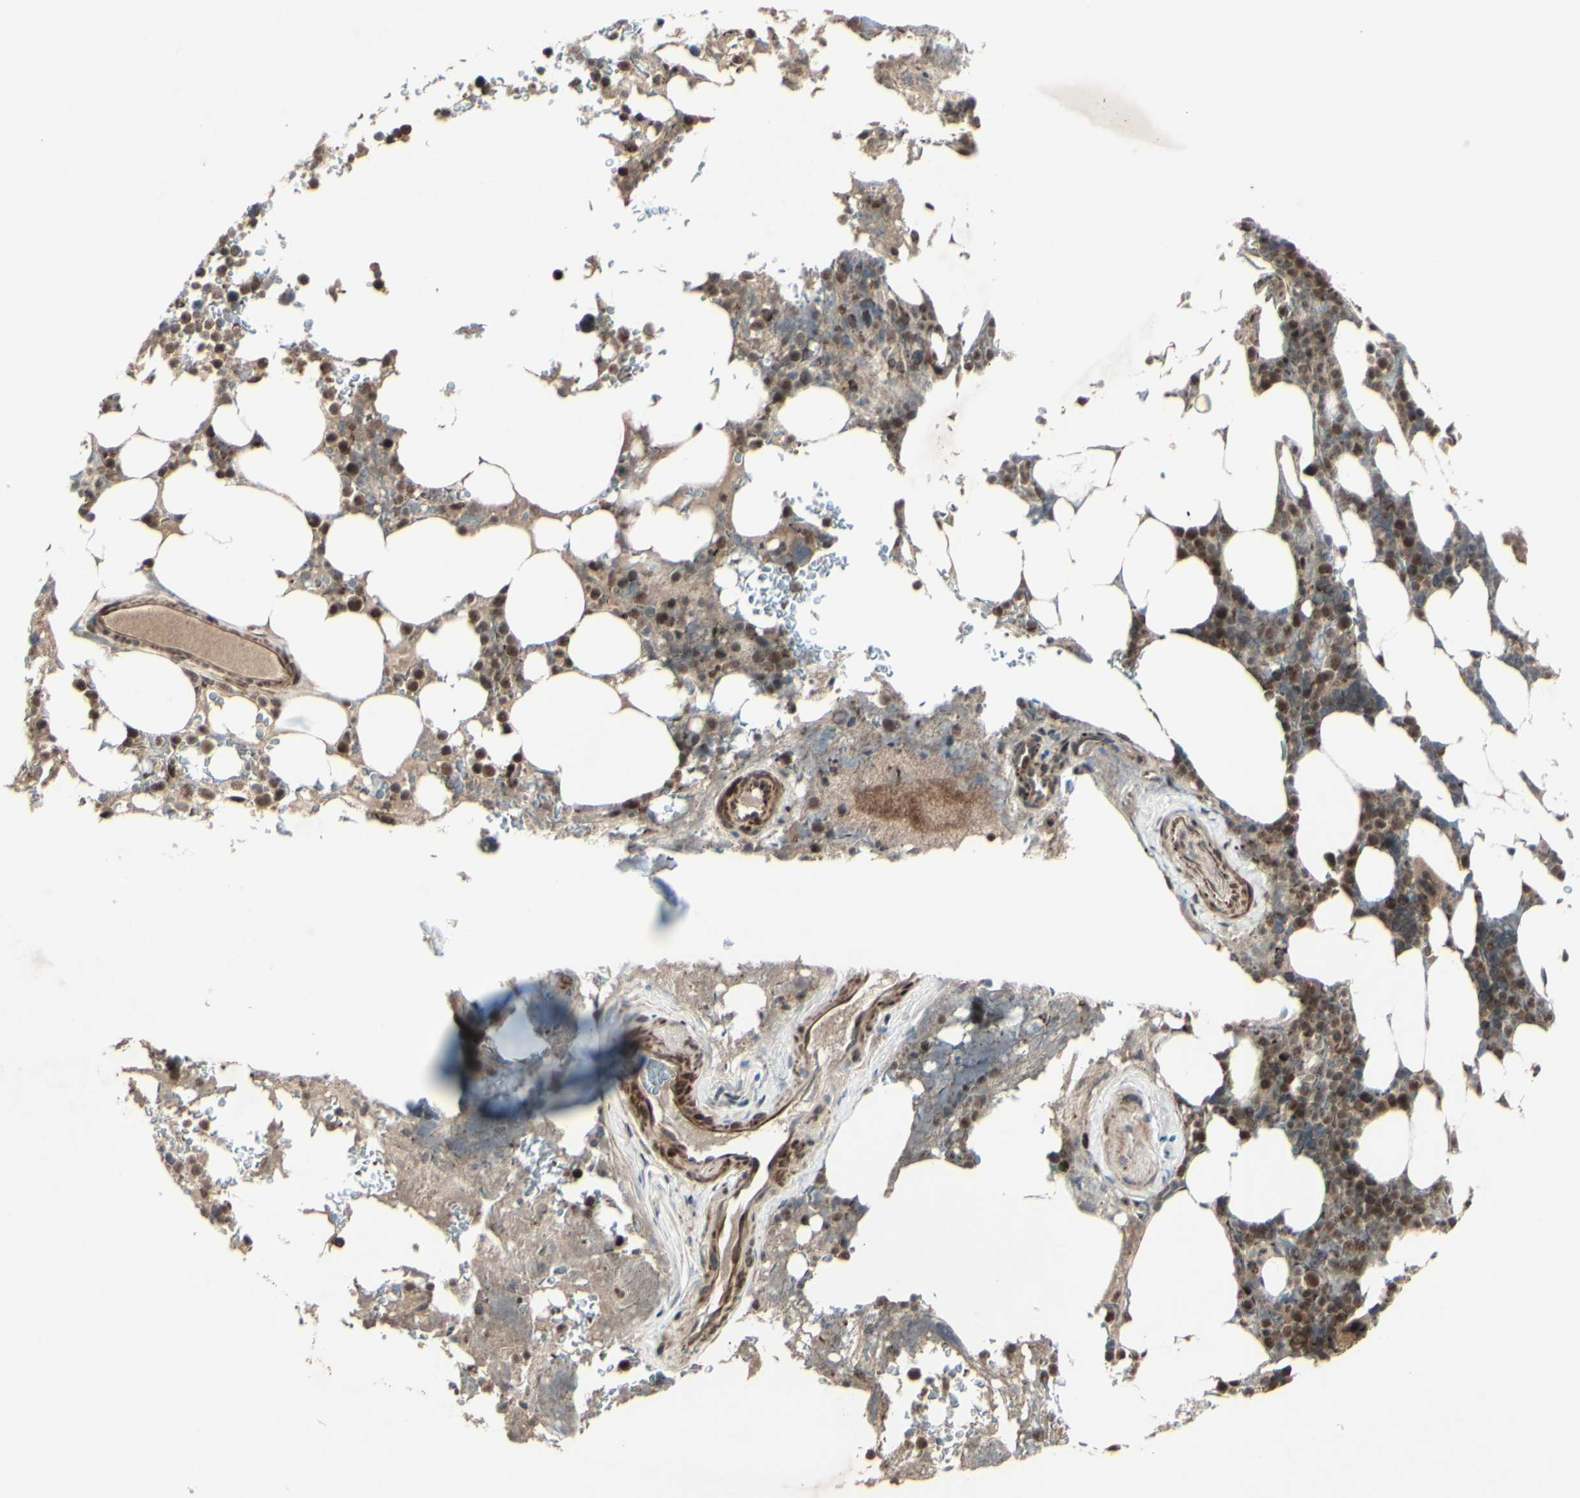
{"staining": {"intensity": "strong", "quantity": ">75%", "location": "cytoplasmic/membranous,nuclear"}, "tissue": "bone marrow", "cell_type": "Hematopoietic cells", "image_type": "normal", "snomed": [{"axis": "morphology", "description": "Normal tissue, NOS"}, {"axis": "topography", "description": "Bone marrow"}], "caption": "Hematopoietic cells reveal high levels of strong cytoplasmic/membranous,nuclear expression in approximately >75% of cells in normal bone marrow.", "gene": "MLF2", "patient": {"sex": "female", "age": 73}}